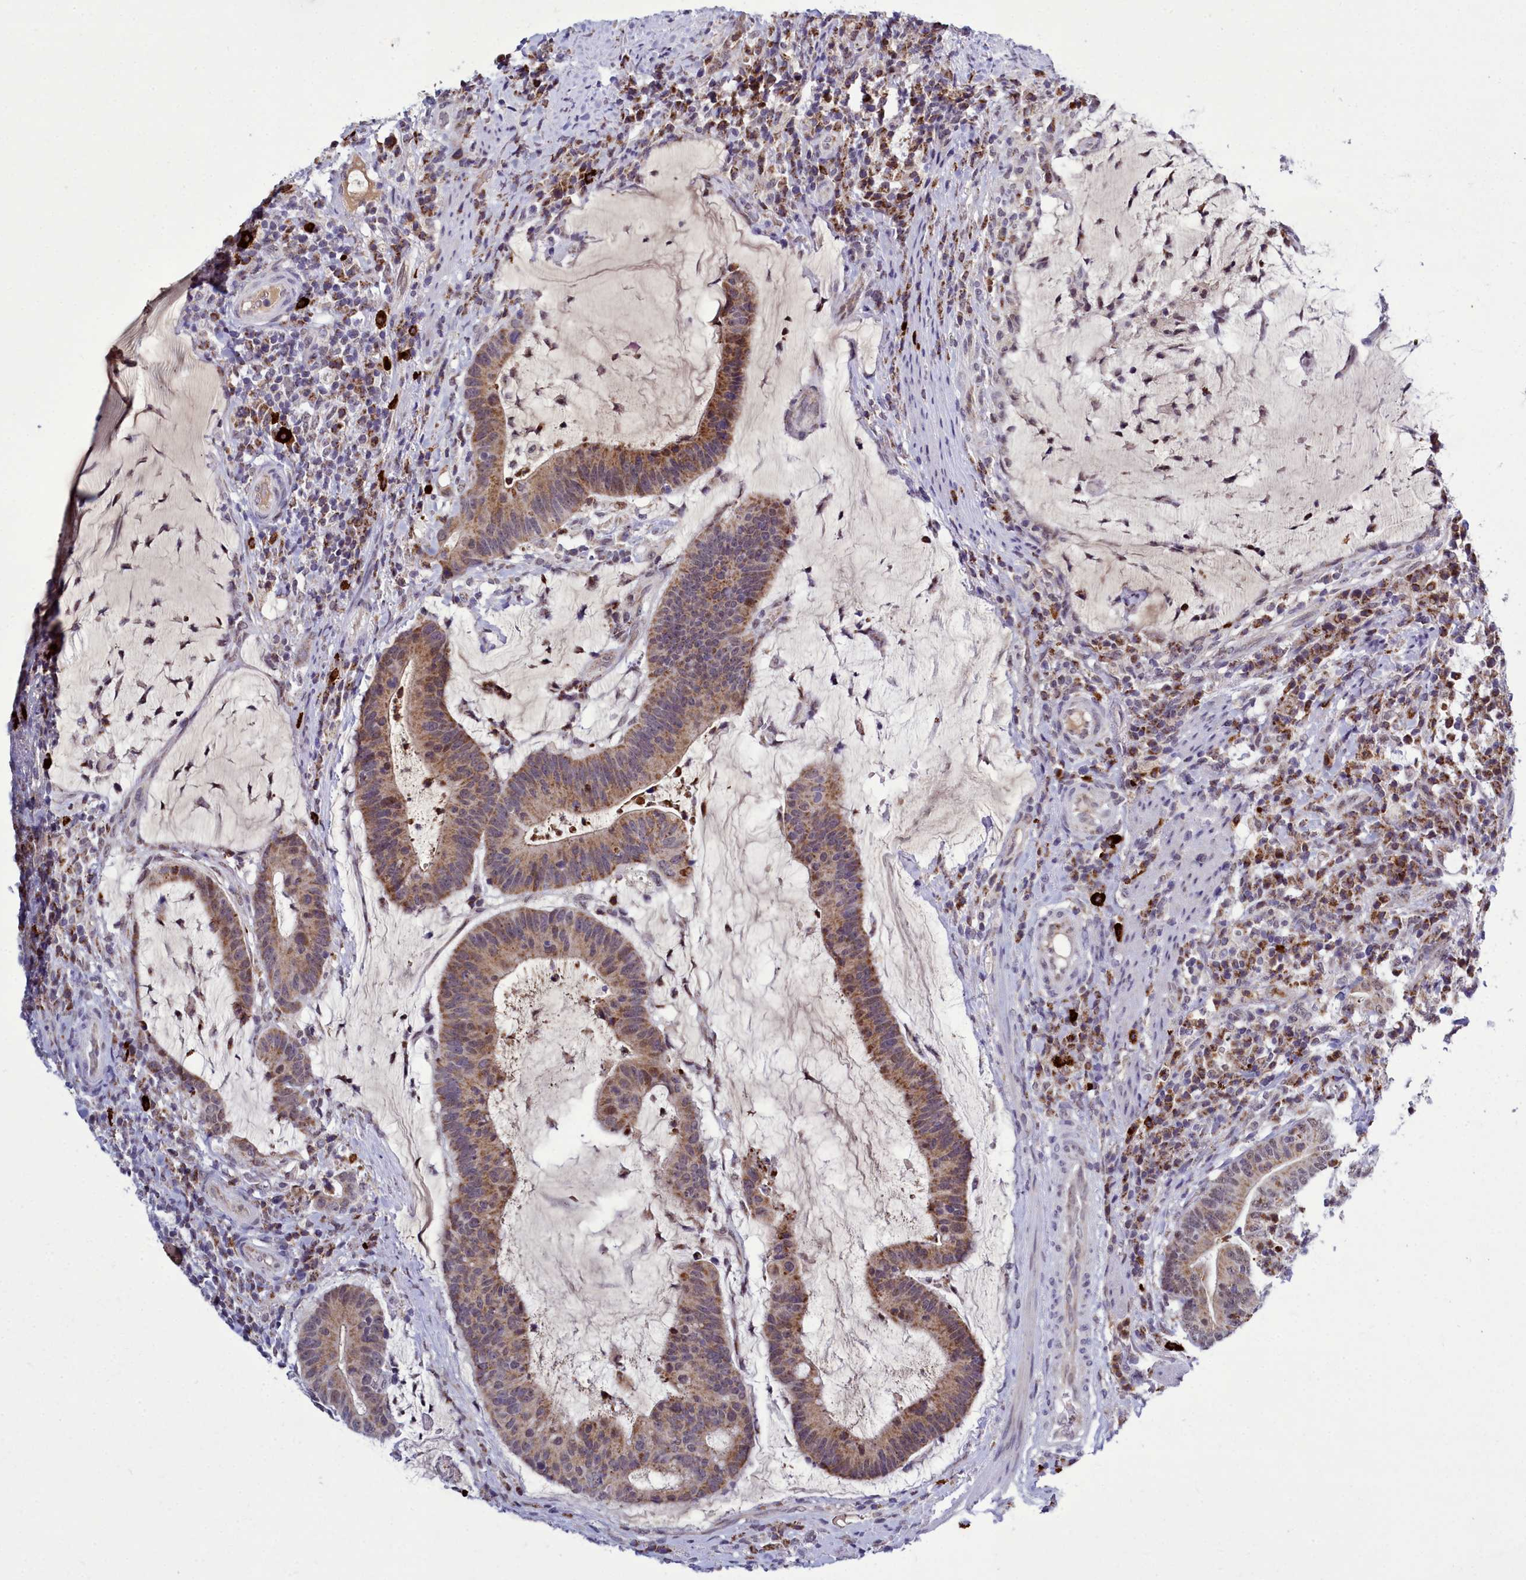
{"staining": {"intensity": "moderate", "quantity": ">75%", "location": "cytoplasmic/membranous,nuclear"}, "tissue": "colorectal cancer", "cell_type": "Tumor cells", "image_type": "cancer", "snomed": [{"axis": "morphology", "description": "Adenocarcinoma, NOS"}, {"axis": "topography", "description": "Colon"}], "caption": "Colorectal cancer (adenocarcinoma) stained with a brown dye reveals moderate cytoplasmic/membranous and nuclear positive expression in about >75% of tumor cells.", "gene": "POM121L2", "patient": {"sex": "female", "age": 66}}